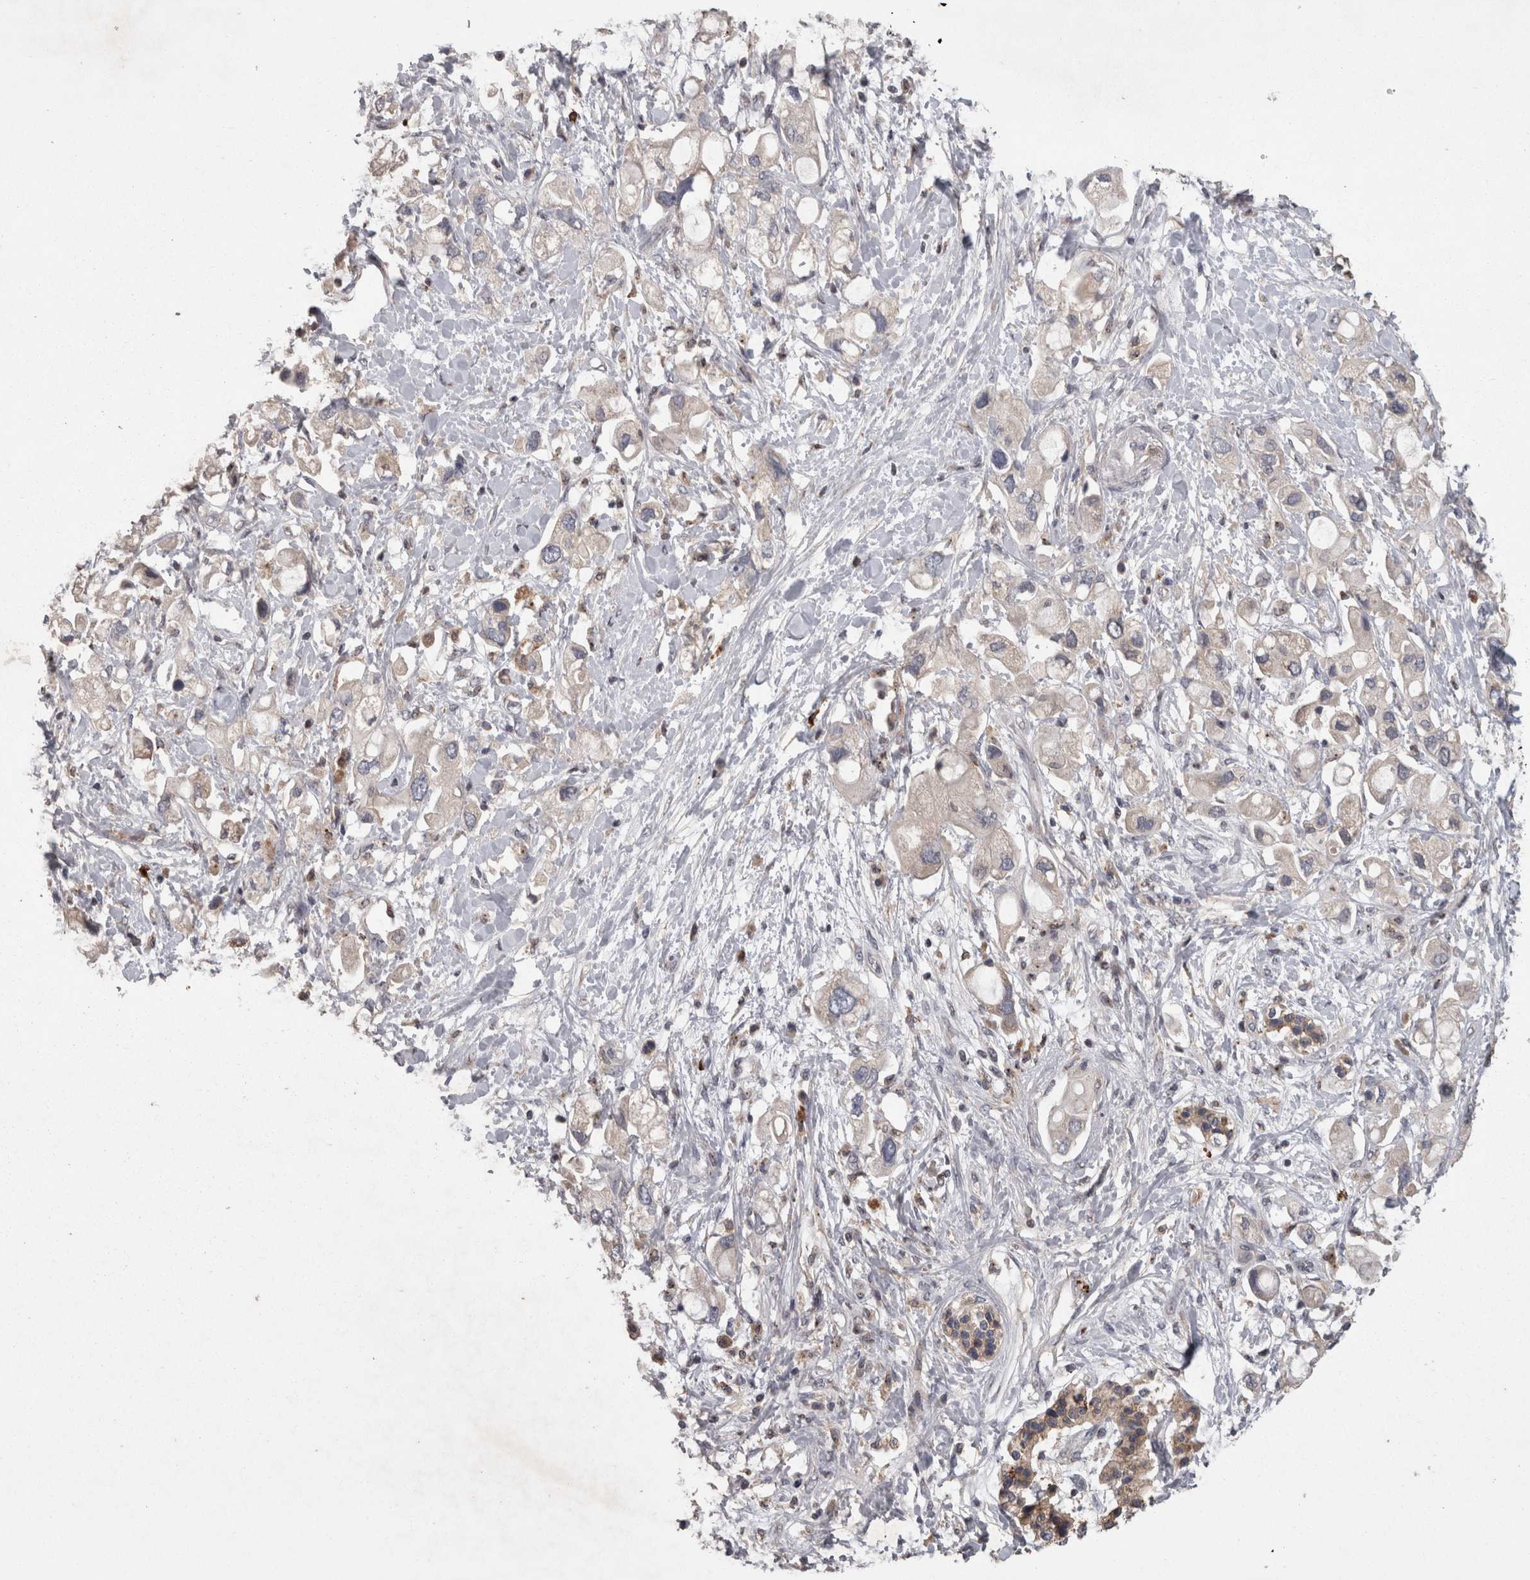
{"staining": {"intensity": "negative", "quantity": "none", "location": "none"}, "tissue": "pancreatic cancer", "cell_type": "Tumor cells", "image_type": "cancer", "snomed": [{"axis": "morphology", "description": "Adenocarcinoma, NOS"}, {"axis": "topography", "description": "Pancreas"}], "caption": "This is a micrograph of immunohistochemistry (IHC) staining of pancreatic adenocarcinoma, which shows no positivity in tumor cells.", "gene": "PCM1", "patient": {"sex": "female", "age": 56}}